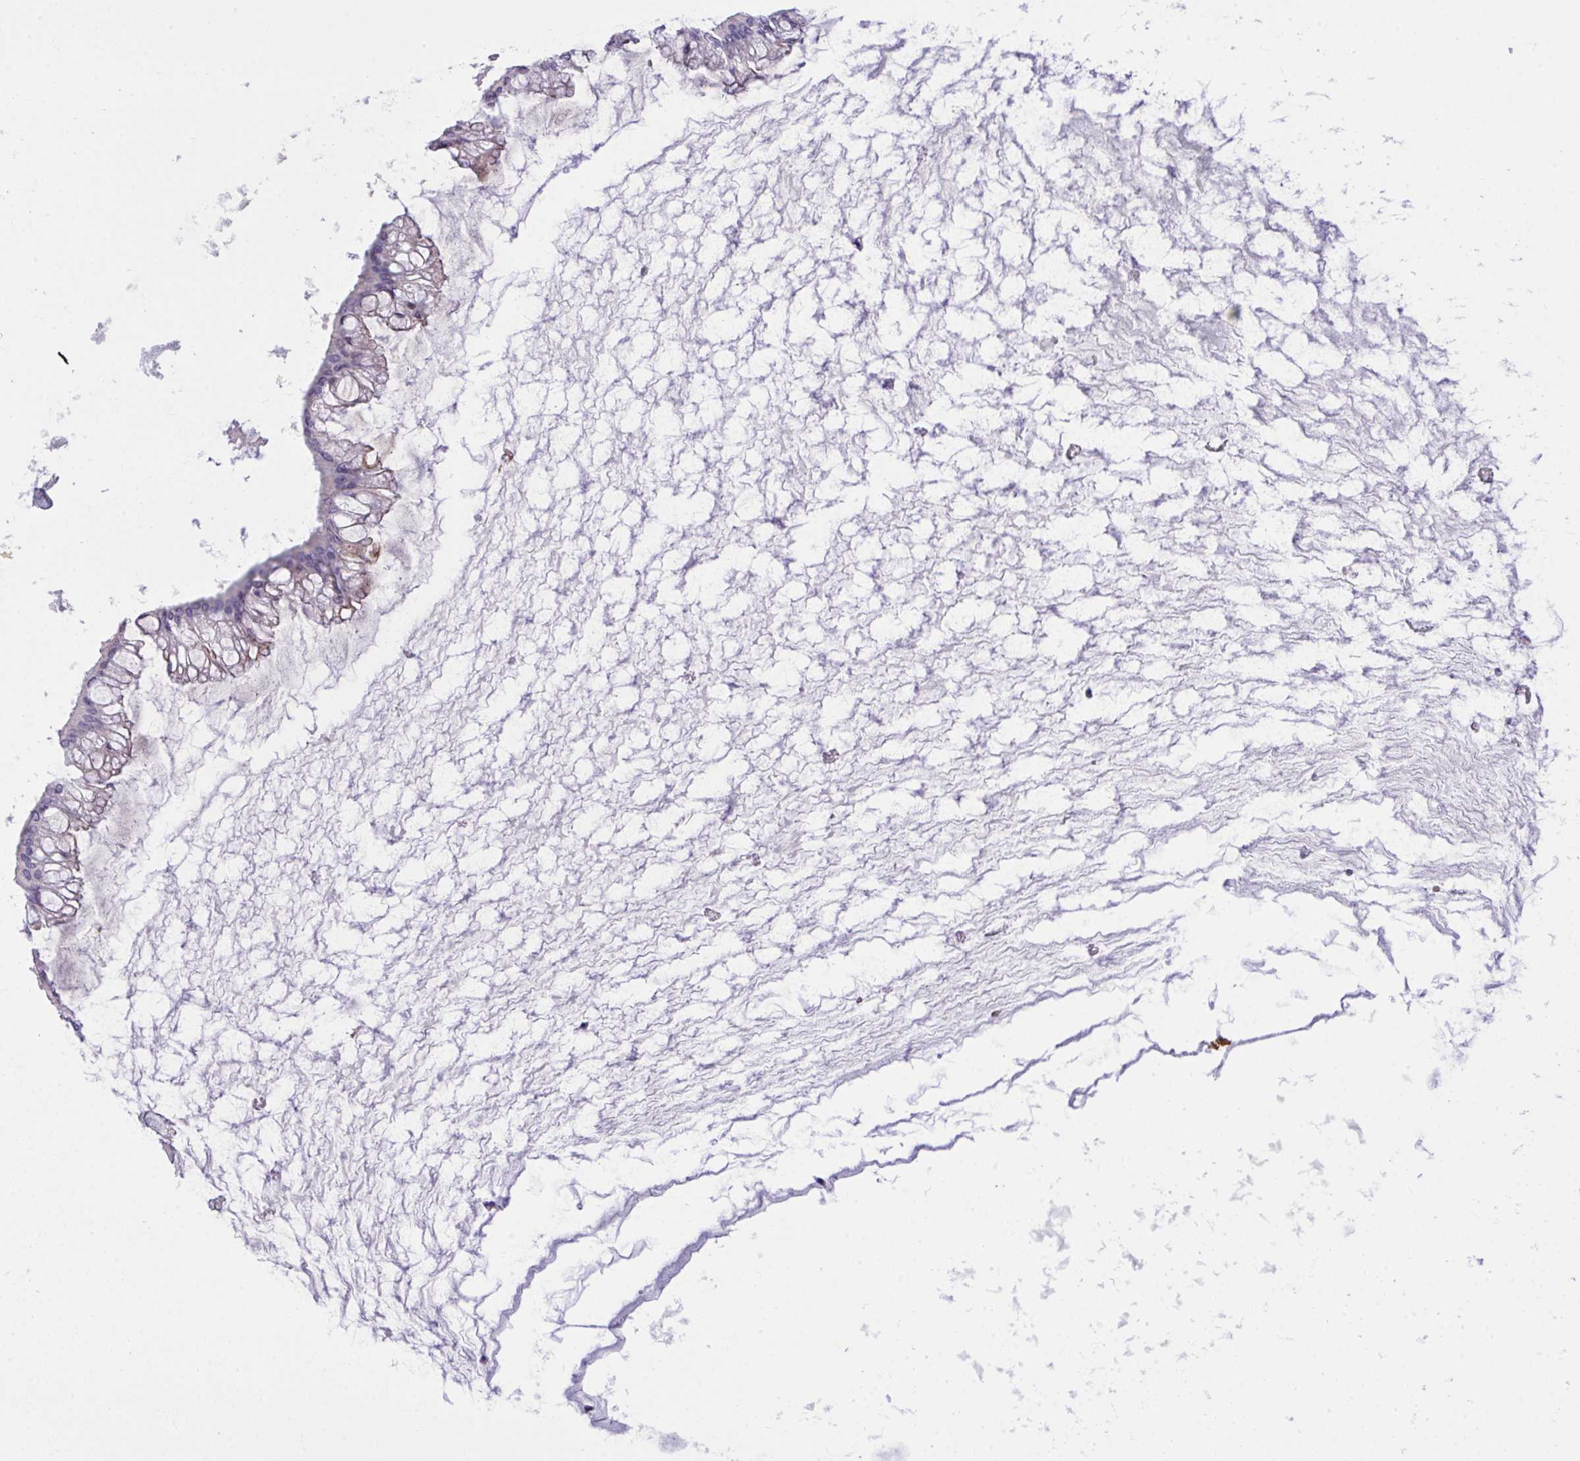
{"staining": {"intensity": "negative", "quantity": "none", "location": "none"}, "tissue": "ovarian cancer", "cell_type": "Tumor cells", "image_type": "cancer", "snomed": [{"axis": "morphology", "description": "Cystadenocarcinoma, mucinous, NOS"}, {"axis": "topography", "description": "Ovary"}], "caption": "Mucinous cystadenocarcinoma (ovarian) stained for a protein using immunohistochemistry (IHC) reveals no expression tumor cells.", "gene": "WDR97", "patient": {"sex": "female", "age": 73}}